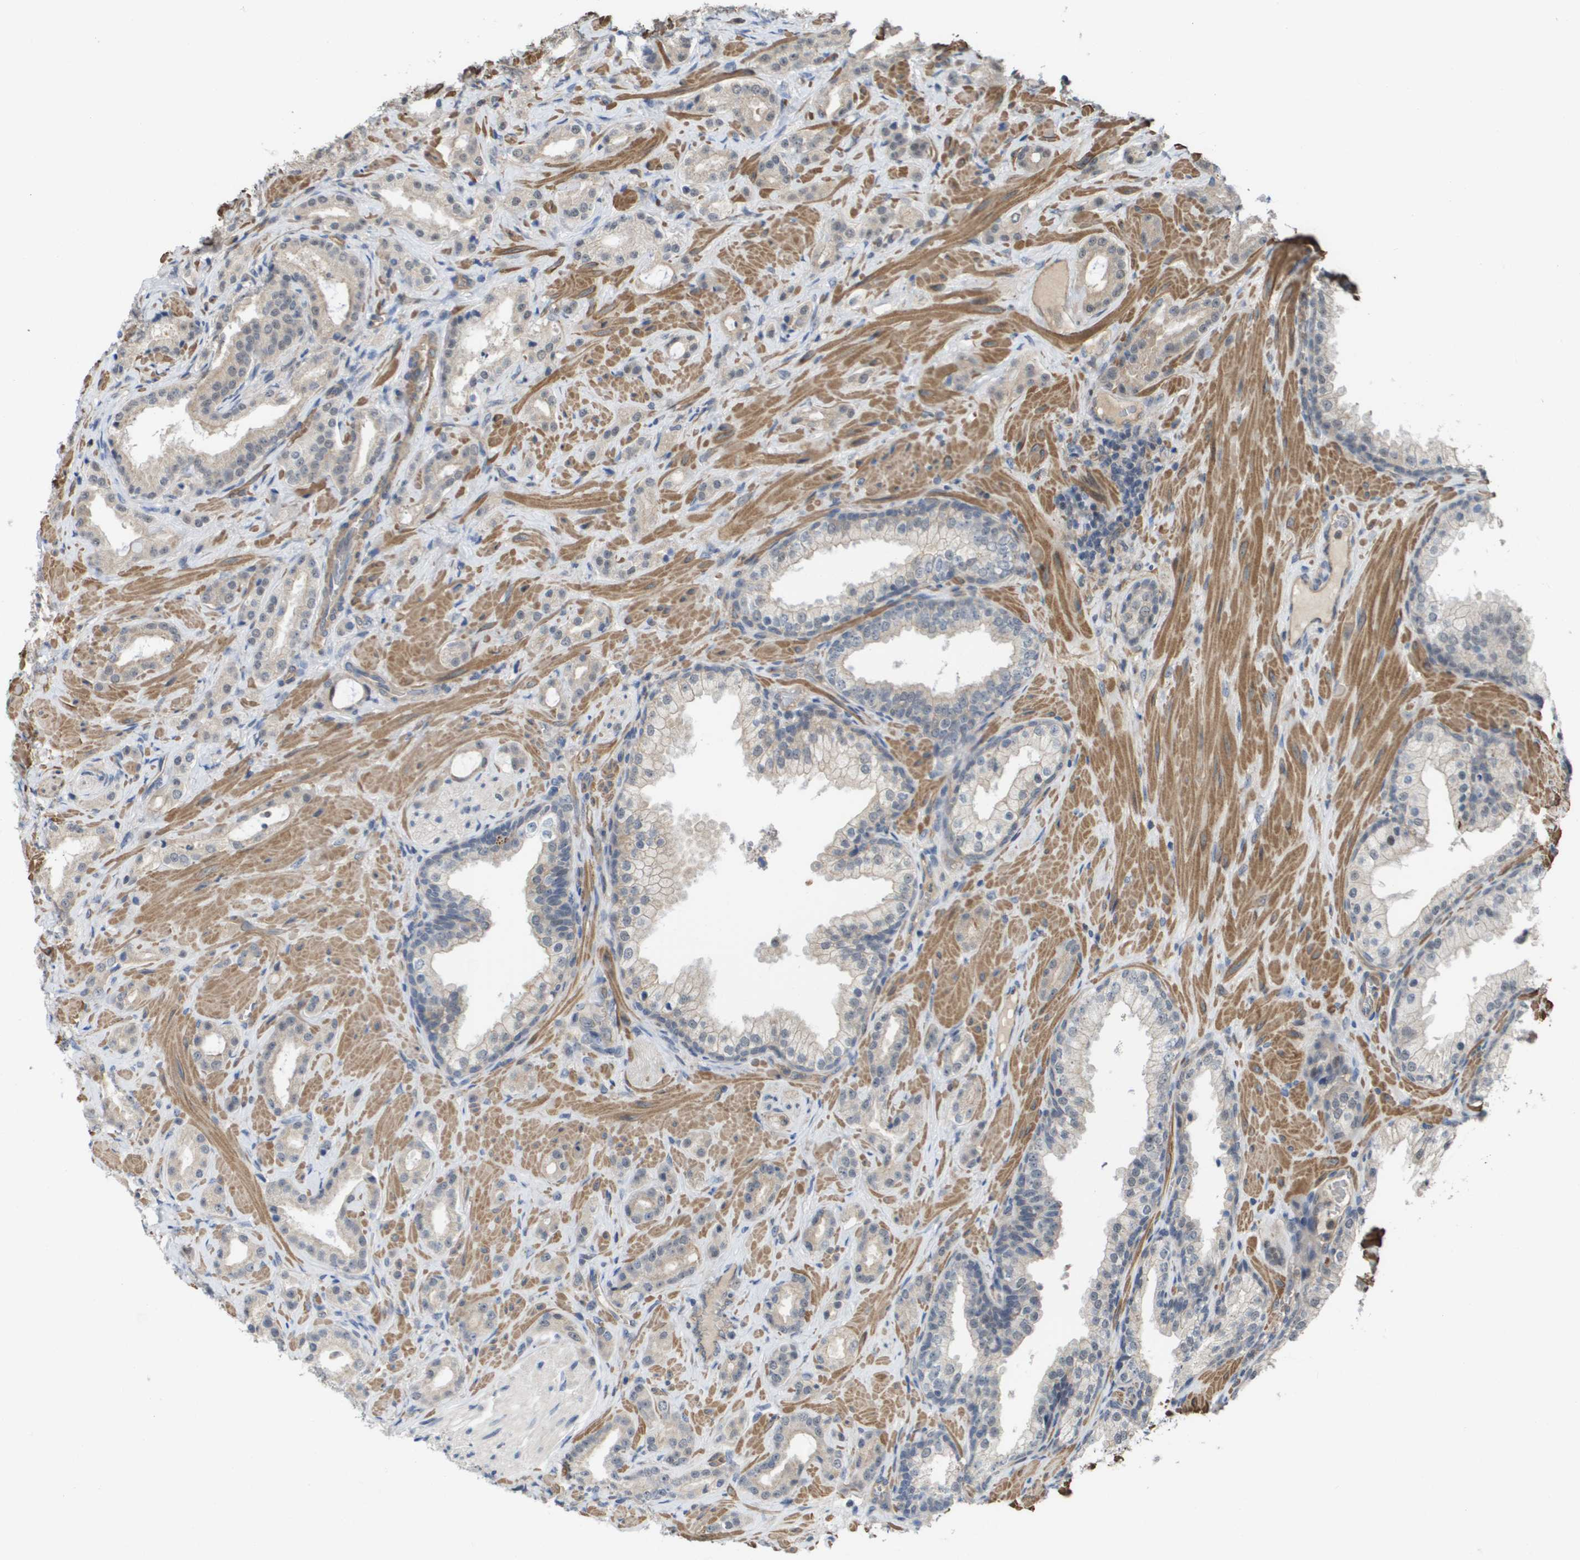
{"staining": {"intensity": "negative", "quantity": "none", "location": "none"}, "tissue": "prostate cancer", "cell_type": "Tumor cells", "image_type": "cancer", "snomed": [{"axis": "morphology", "description": "Adenocarcinoma, High grade"}, {"axis": "topography", "description": "Prostate"}], "caption": "Immunohistochemical staining of adenocarcinoma (high-grade) (prostate) shows no significant expression in tumor cells.", "gene": "RNF112", "patient": {"sex": "male", "age": 64}}